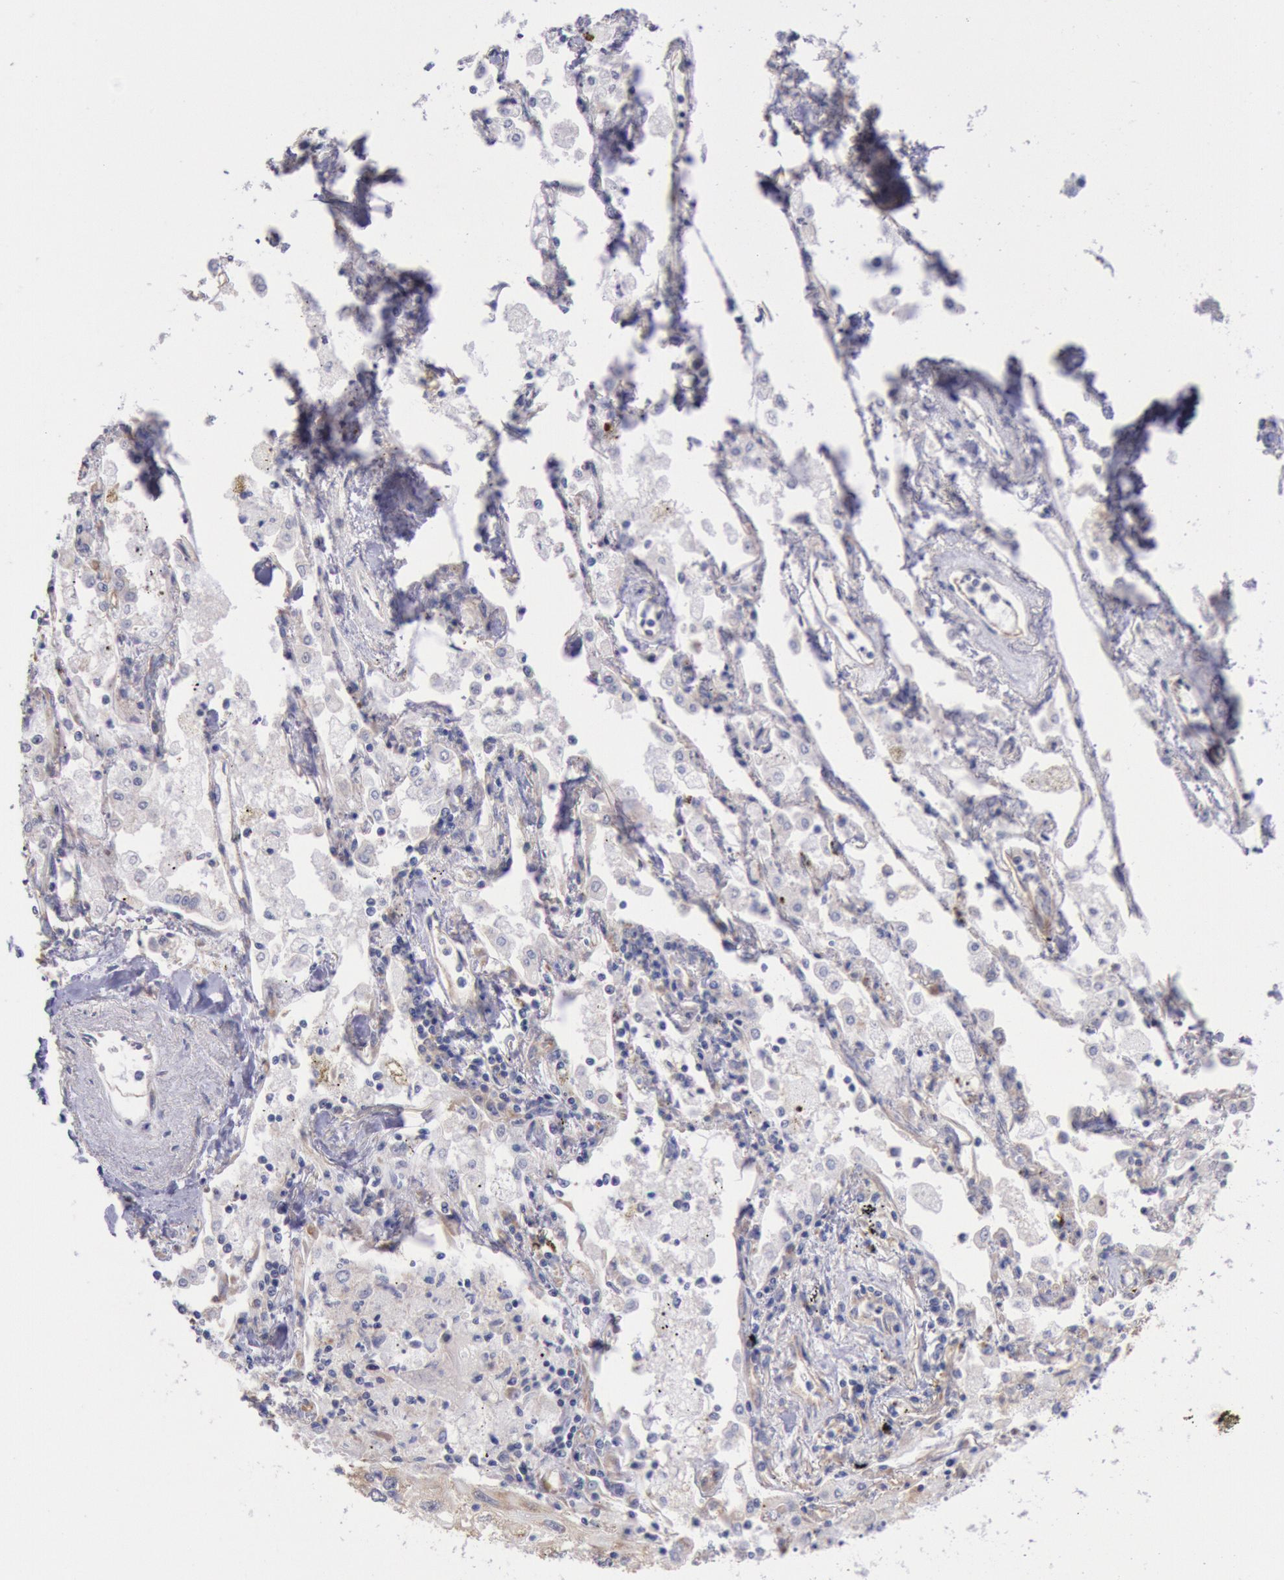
{"staining": {"intensity": "weak", "quantity": "<25%", "location": "cytoplasmic/membranous"}, "tissue": "lung cancer", "cell_type": "Tumor cells", "image_type": "cancer", "snomed": [{"axis": "morphology", "description": "Squamous cell carcinoma, NOS"}, {"axis": "topography", "description": "Lung"}], "caption": "Tumor cells are negative for brown protein staining in lung cancer (squamous cell carcinoma).", "gene": "DRG1", "patient": {"sex": "male", "age": 75}}